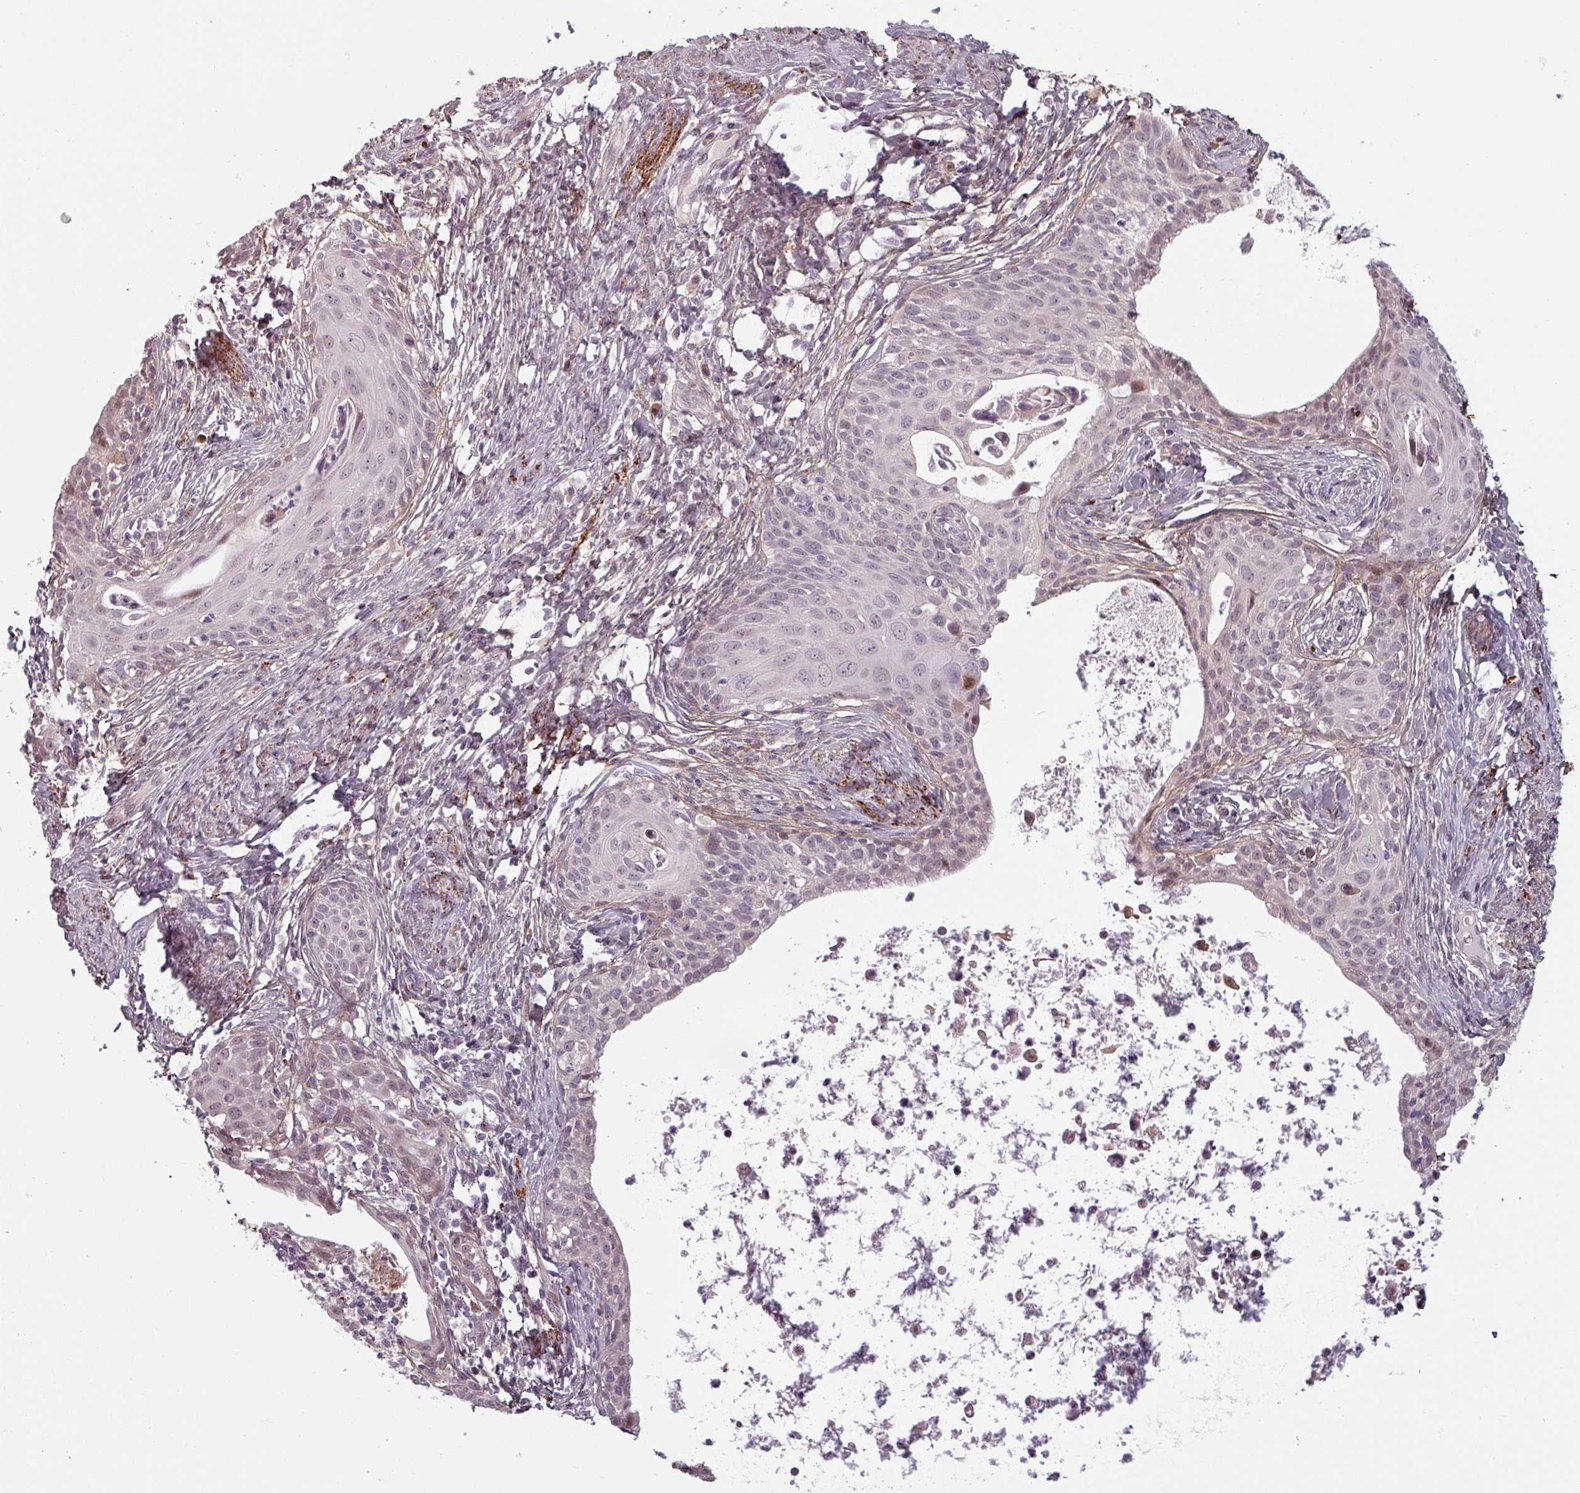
{"staining": {"intensity": "negative", "quantity": "none", "location": "none"}, "tissue": "cervical cancer", "cell_type": "Tumor cells", "image_type": "cancer", "snomed": [{"axis": "morphology", "description": "Squamous cell carcinoma, NOS"}, {"axis": "topography", "description": "Cervix"}], "caption": "The histopathology image exhibits no significant positivity in tumor cells of cervical cancer.", "gene": "CYB5RL", "patient": {"sex": "female", "age": 52}}